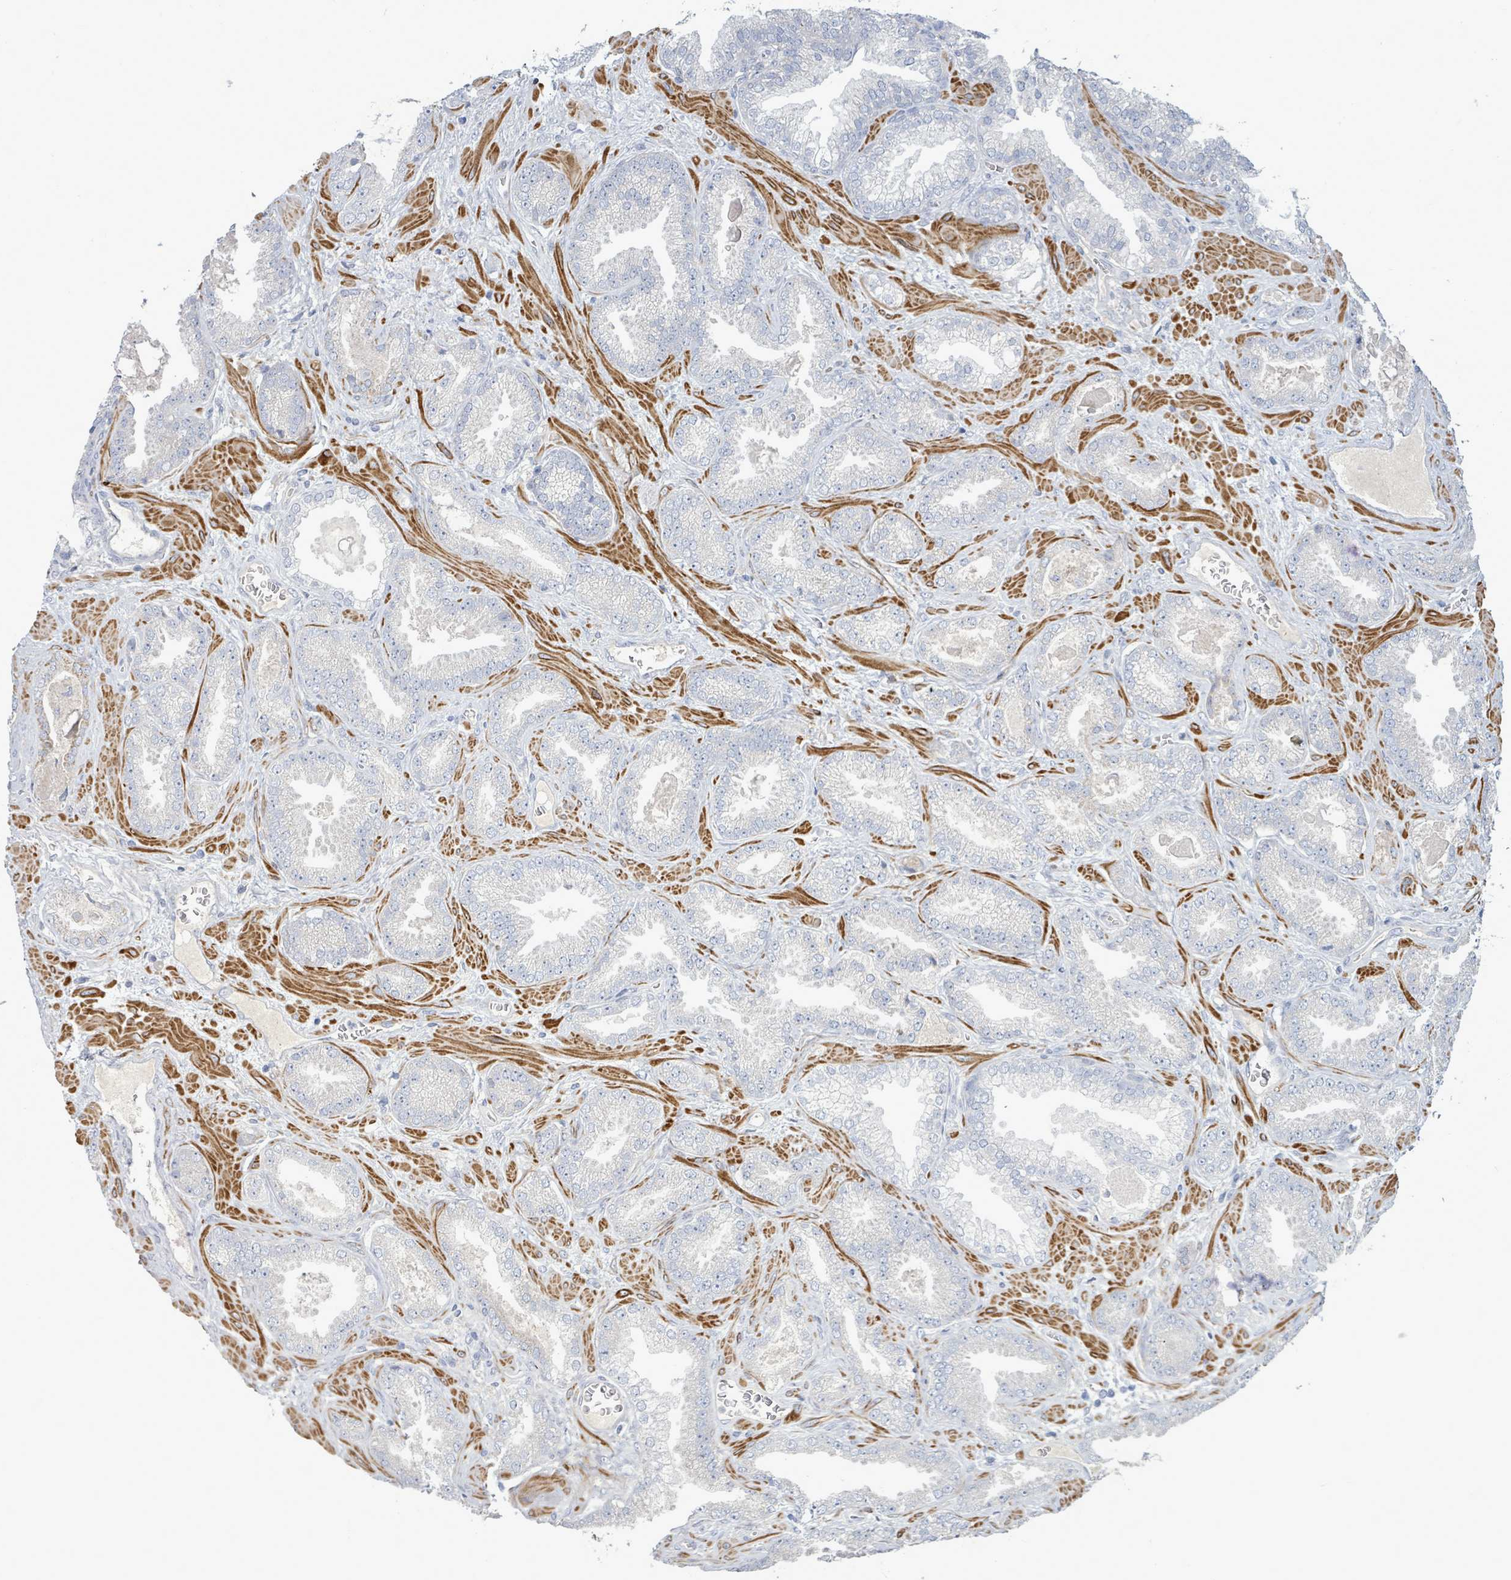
{"staining": {"intensity": "negative", "quantity": "none", "location": "none"}, "tissue": "prostate cancer", "cell_type": "Tumor cells", "image_type": "cancer", "snomed": [{"axis": "morphology", "description": "Adenocarcinoma, Low grade"}, {"axis": "topography", "description": "Prostate"}], "caption": "Immunohistochemistry image of low-grade adenocarcinoma (prostate) stained for a protein (brown), which exhibits no positivity in tumor cells.", "gene": "ARGFX", "patient": {"sex": "male", "age": 62}}